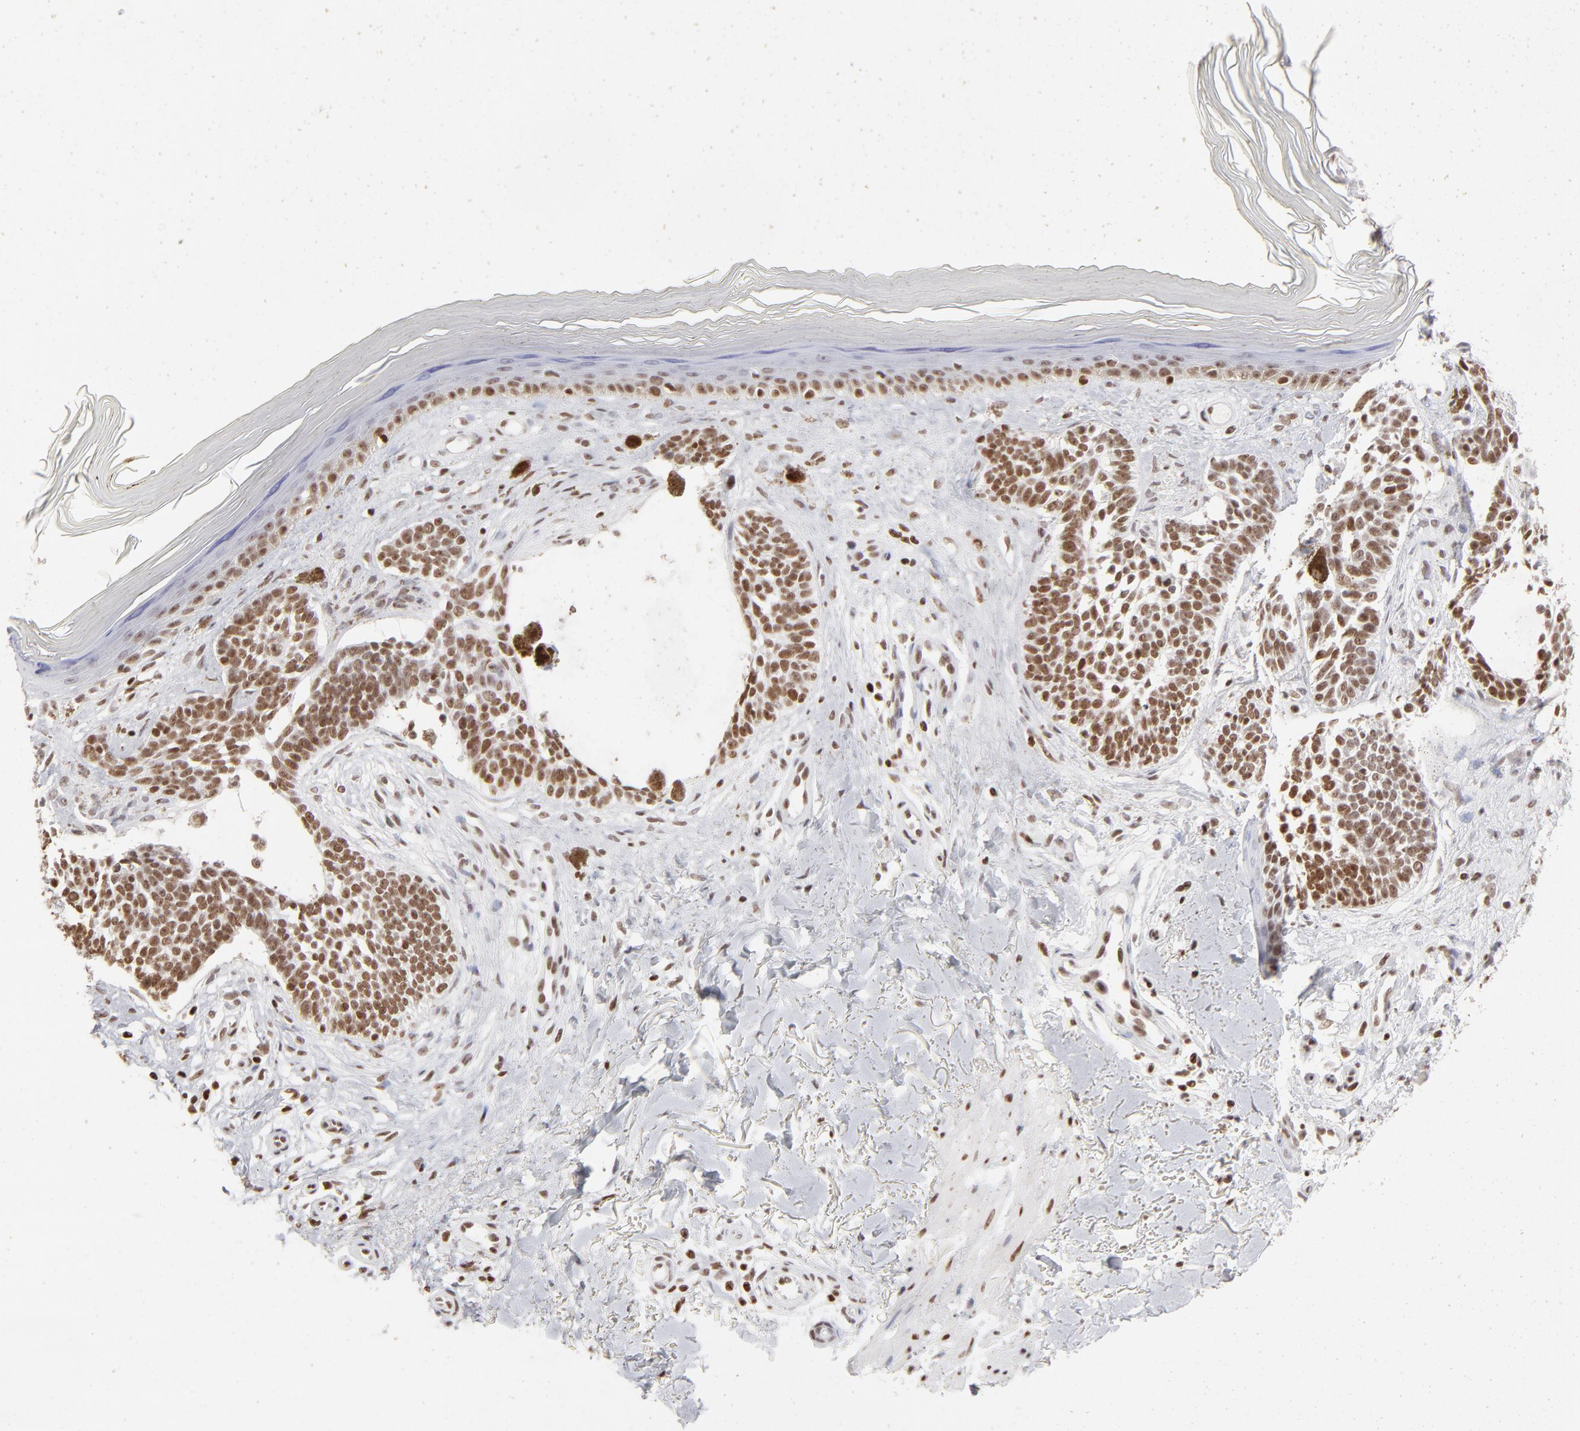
{"staining": {"intensity": "strong", "quantity": ">75%", "location": "nuclear"}, "tissue": "skin cancer", "cell_type": "Tumor cells", "image_type": "cancer", "snomed": [{"axis": "morphology", "description": "Normal tissue, NOS"}, {"axis": "morphology", "description": "Basal cell carcinoma"}, {"axis": "topography", "description": "Skin"}], "caption": "Tumor cells show high levels of strong nuclear positivity in about >75% of cells in skin basal cell carcinoma.", "gene": "PARP1", "patient": {"sex": "female", "age": 58}}